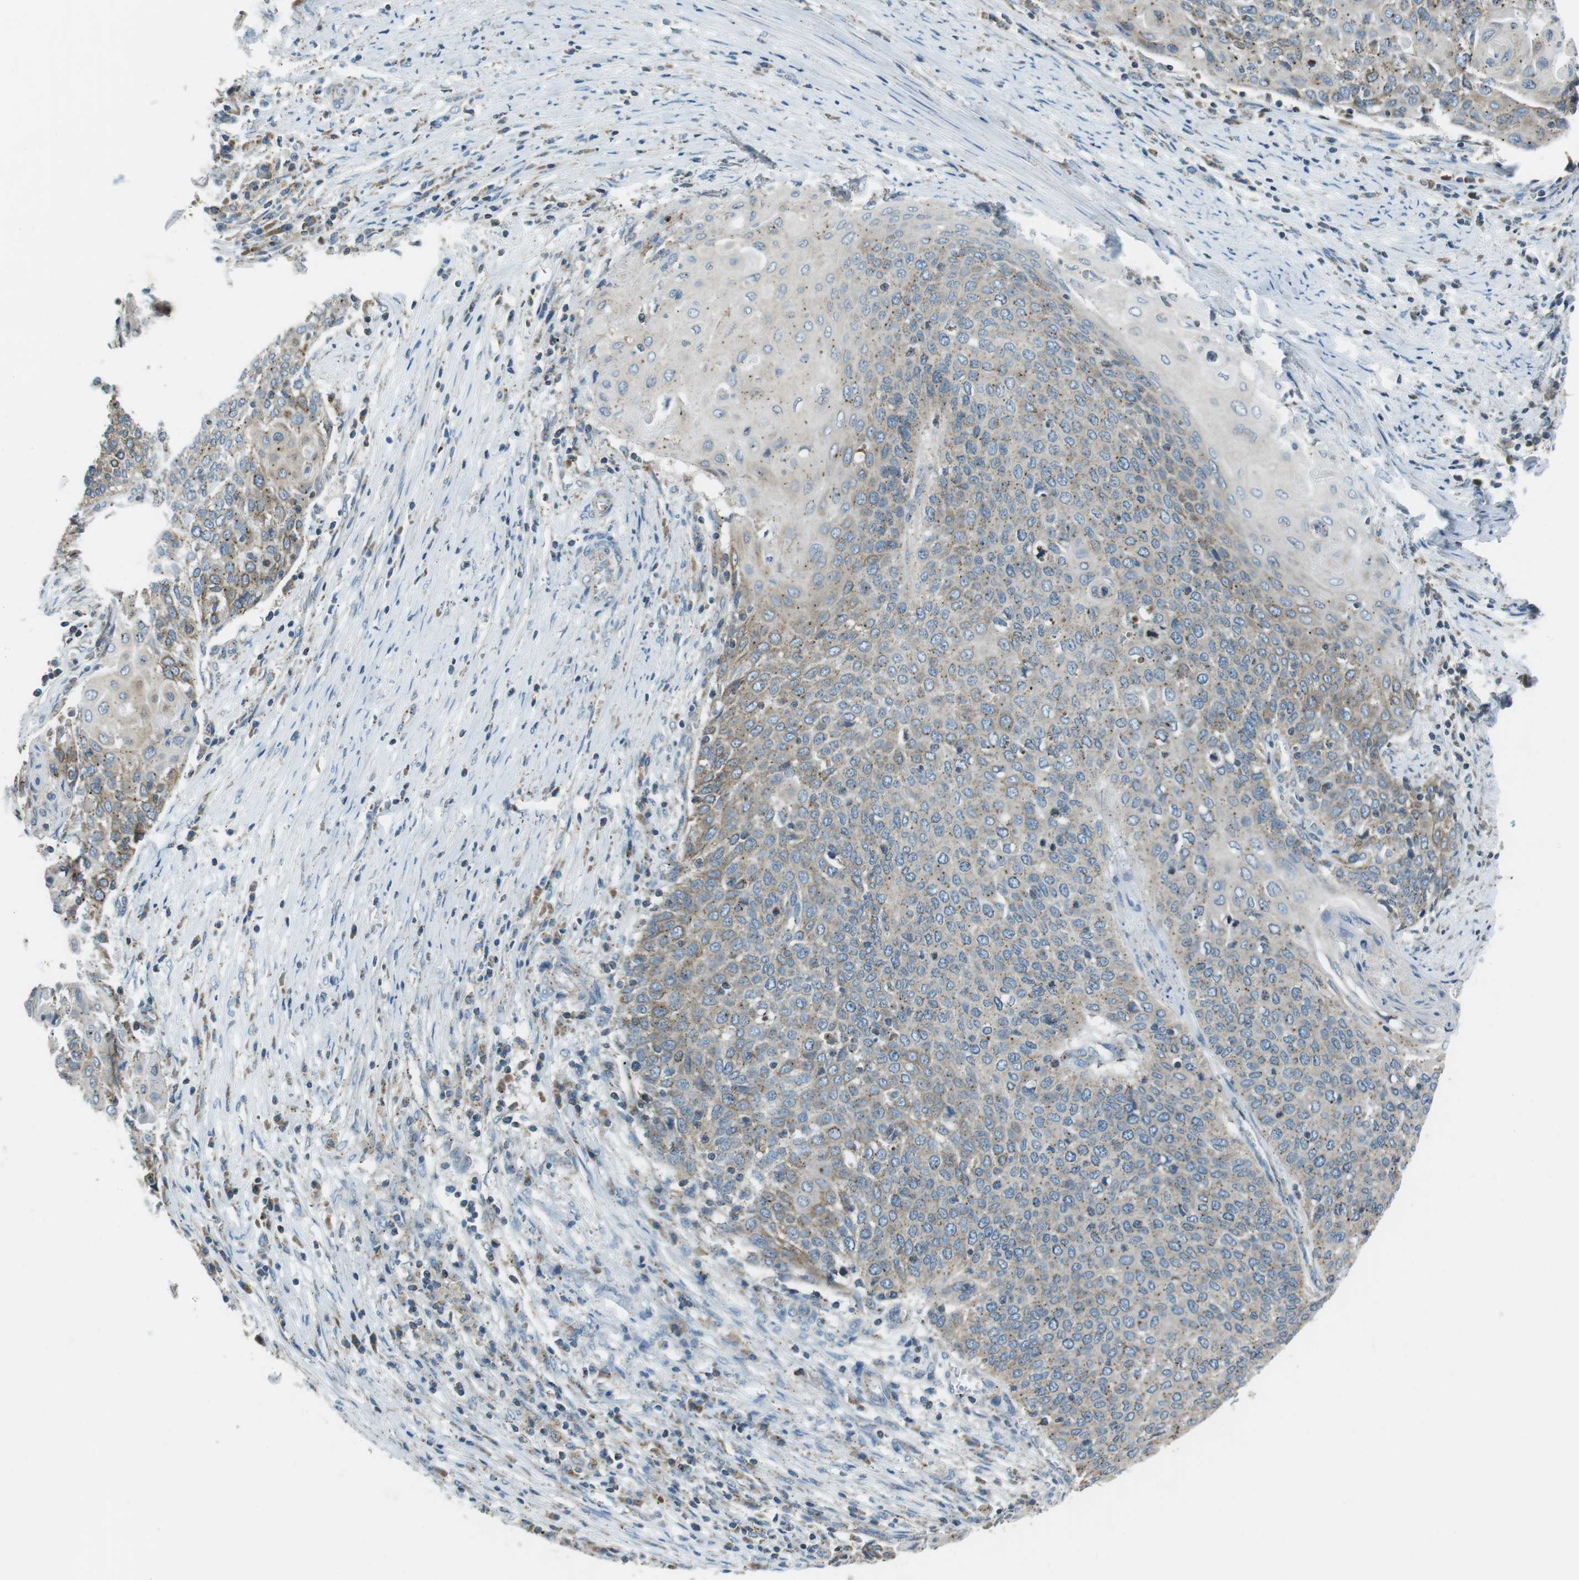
{"staining": {"intensity": "weak", "quantity": ">75%", "location": "cytoplasmic/membranous"}, "tissue": "cervical cancer", "cell_type": "Tumor cells", "image_type": "cancer", "snomed": [{"axis": "morphology", "description": "Squamous cell carcinoma, NOS"}, {"axis": "topography", "description": "Cervix"}], "caption": "Human cervical cancer (squamous cell carcinoma) stained with a protein marker displays weak staining in tumor cells.", "gene": "FAM3B", "patient": {"sex": "female", "age": 39}}